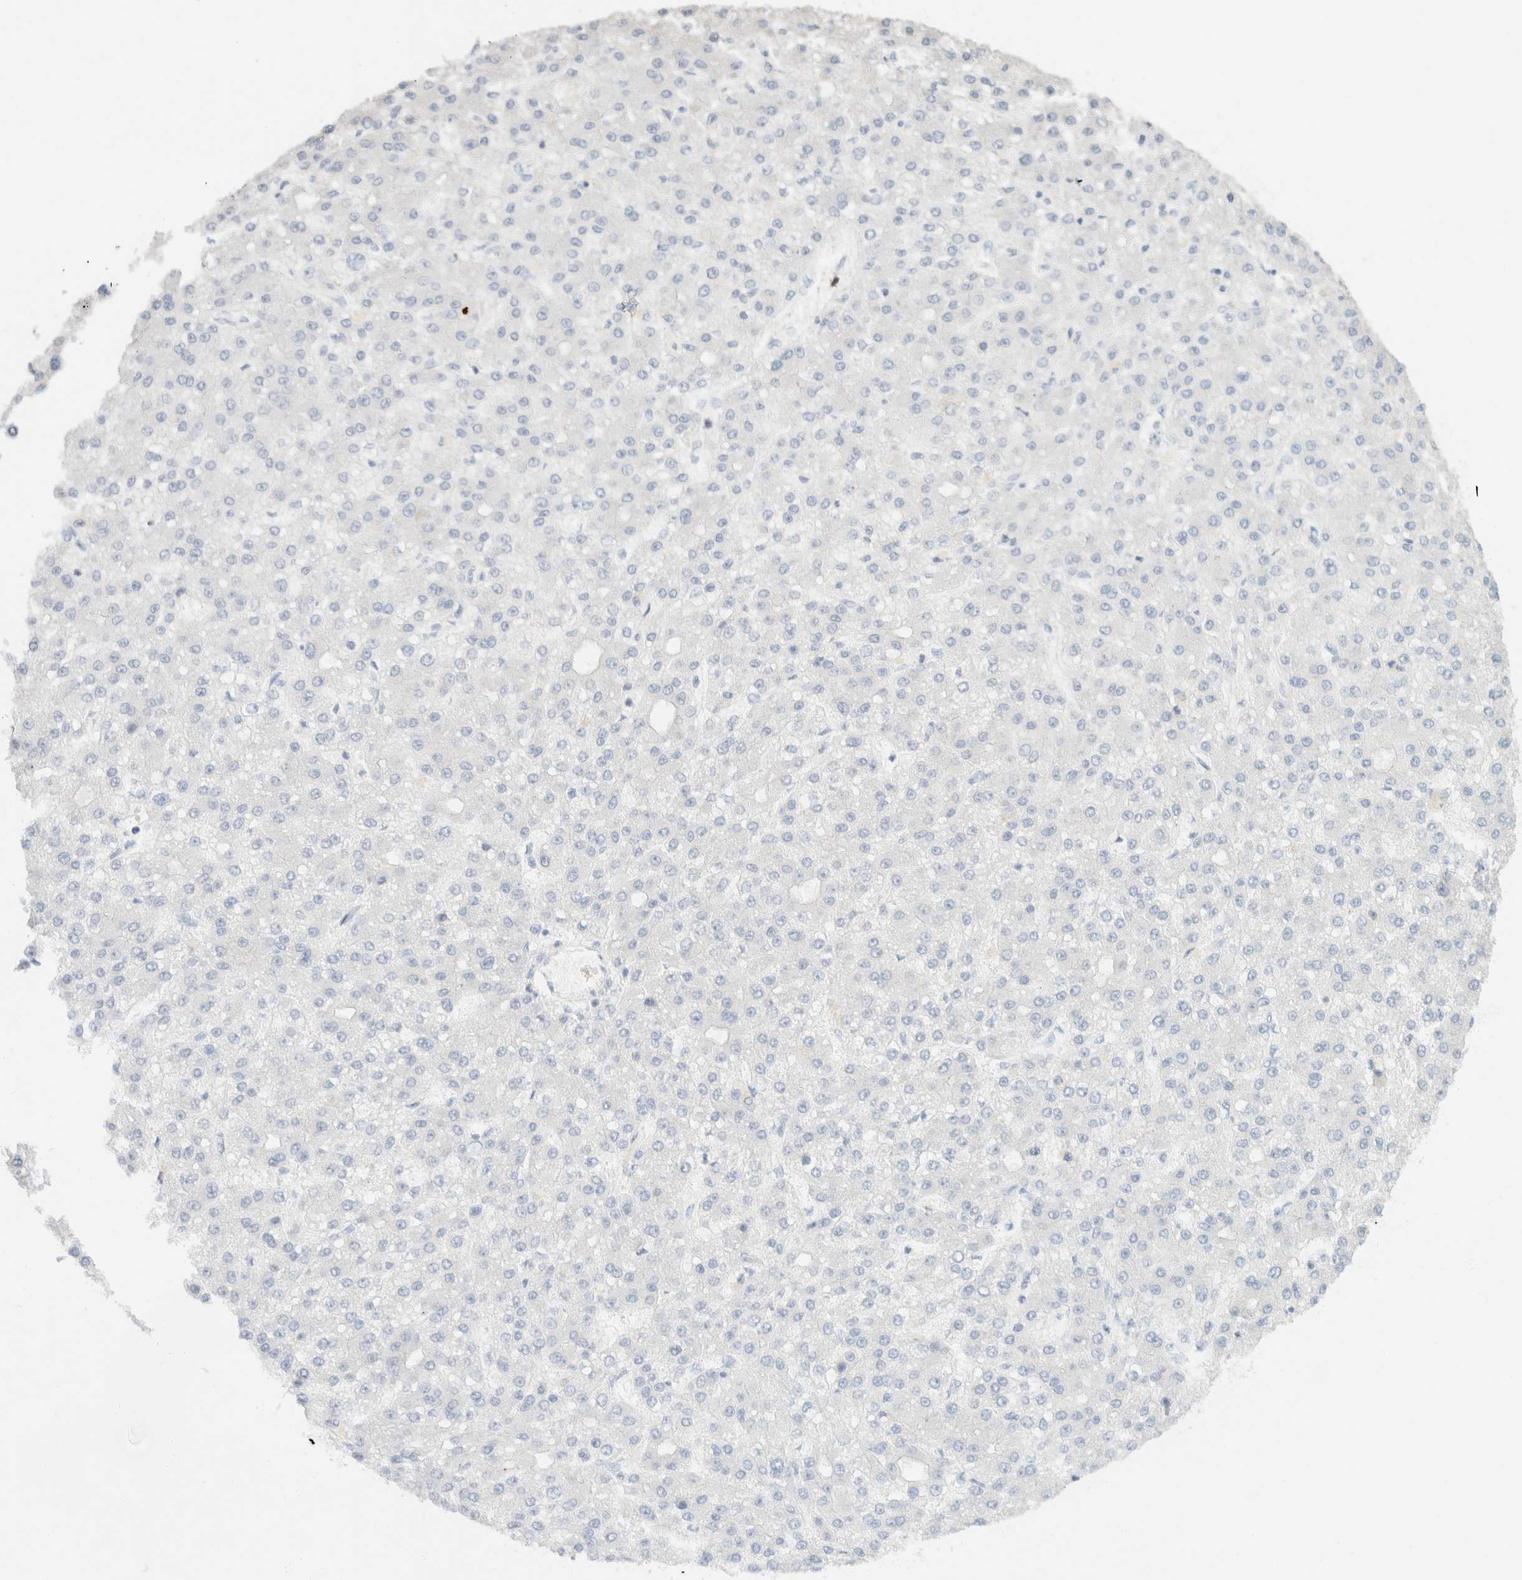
{"staining": {"intensity": "negative", "quantity": "none", "location": "none"}, "tissue": "liver cancer", "cell_type": "Tumor cells", "image_type": "cancer", "snomed": [{"axis": "morphology", "description": "Carcinoma, Hepatocellular, NOS"}, {"axis": "topography", "description": "Liver"}], "caption": "This is a photomicrograph of immunohistochemistry (IHC) staining of liver hepatocellular carcinoma, which shows no positivity in tumor cells. Brightfield microscopy of IHC stained with DAB (brown) and hematoxylin (blue), captured at high magnification.", "gene": "SH3GLB2", "patient": {"sex": "male", "age": 67}}